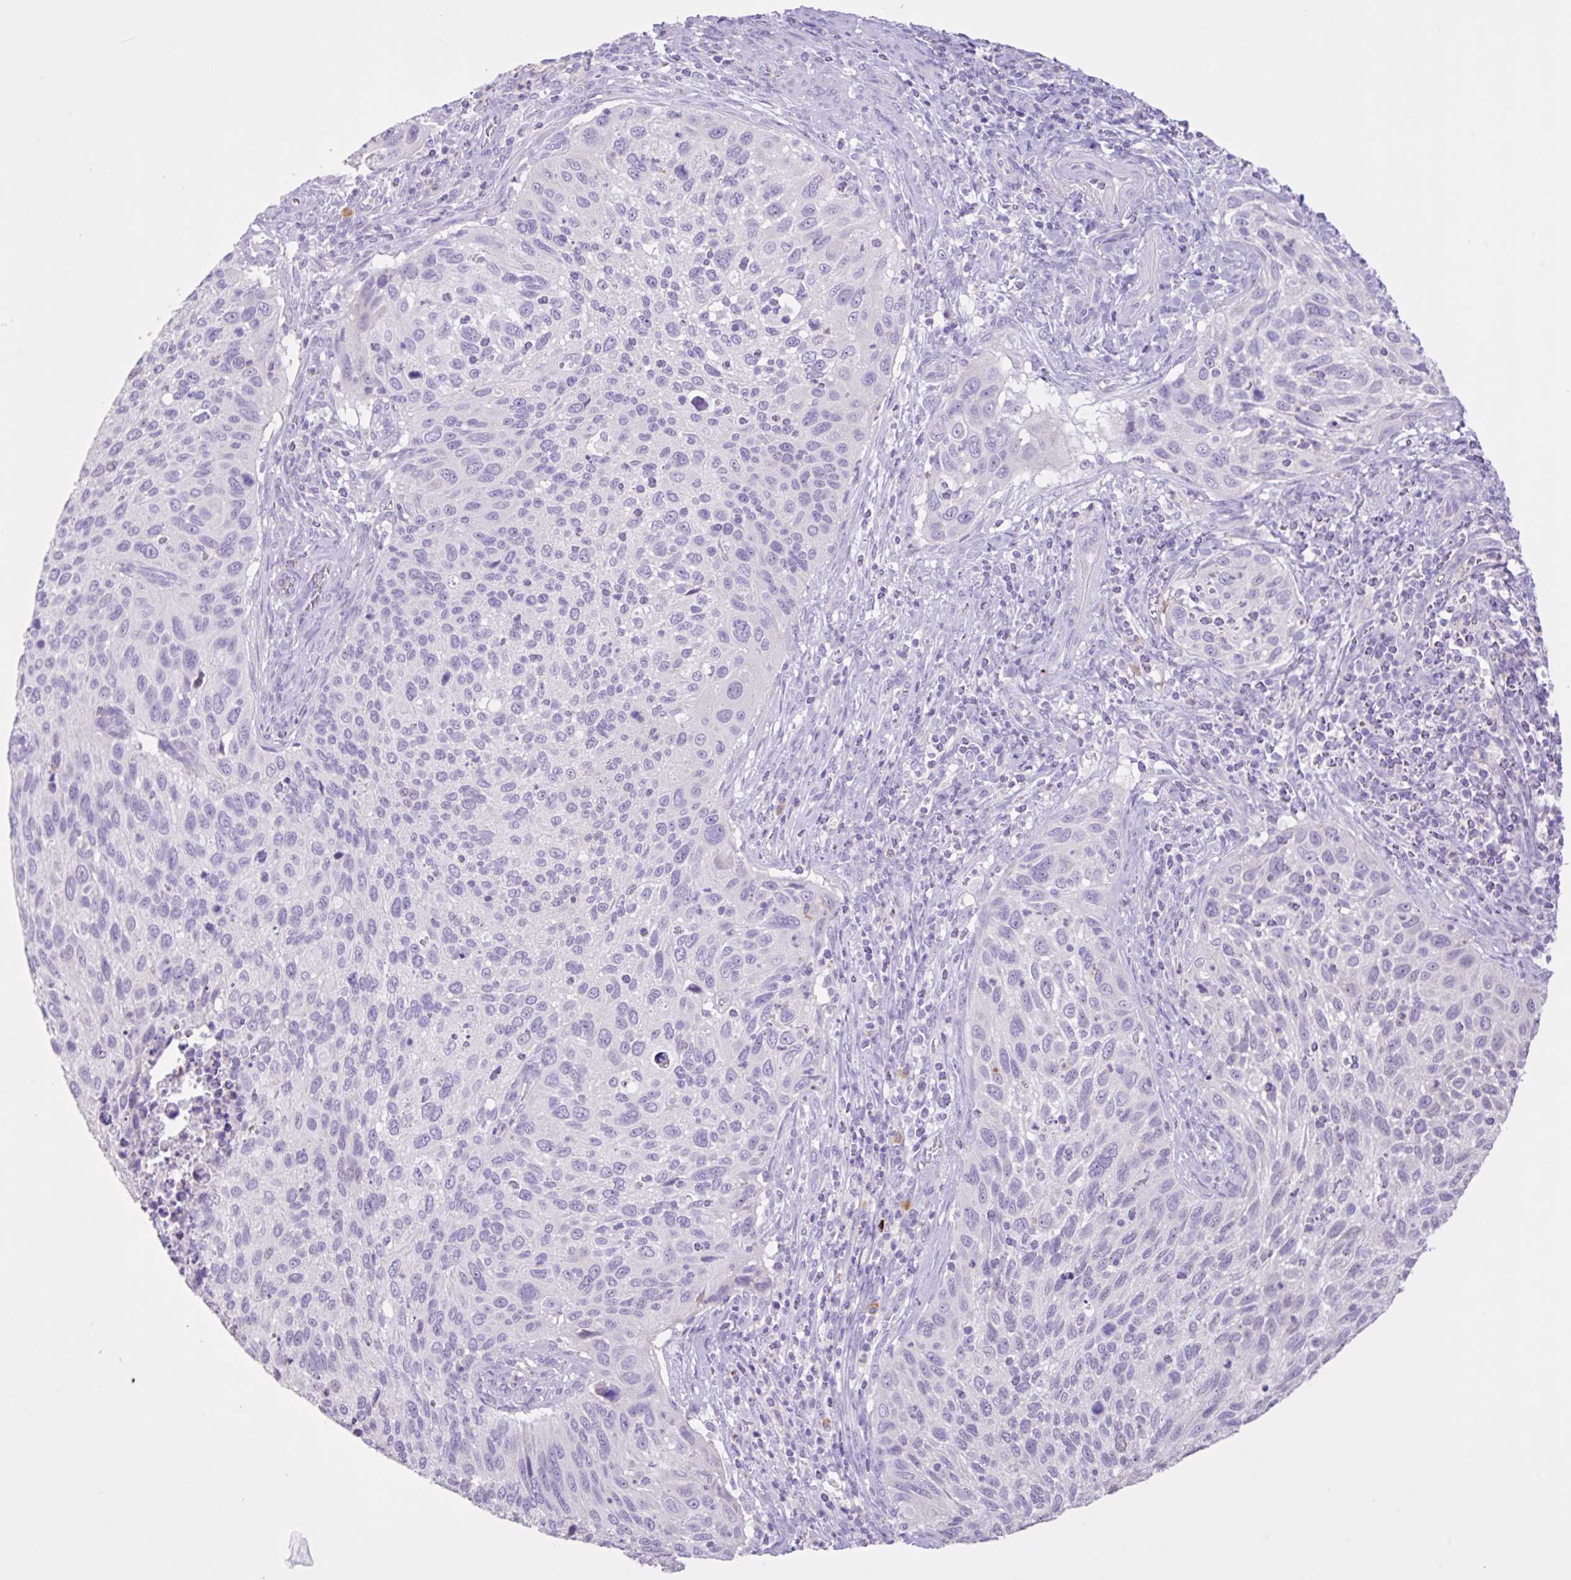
{"staining": {"intensity": "negative", "quantity": "none", "location": "none"}, "tissue": "cervical cancer", "cell_type": "Tumor cells", "image_type": "cancer", "snomed": [{"axis": "morphology", "description": "Squamous cell carcinoma, NOS"}, {"axis": "topography", "description": "Cervix"}], "caption": "High magnification brightfield microscopy of cervical squamous cell carcinoma stained with DAB (brown) and counterstained with hematoxylin (blue): tumor cells show no significant staining.", "gene": "CST11", "patient": {"sex": "female", "age": 70}}